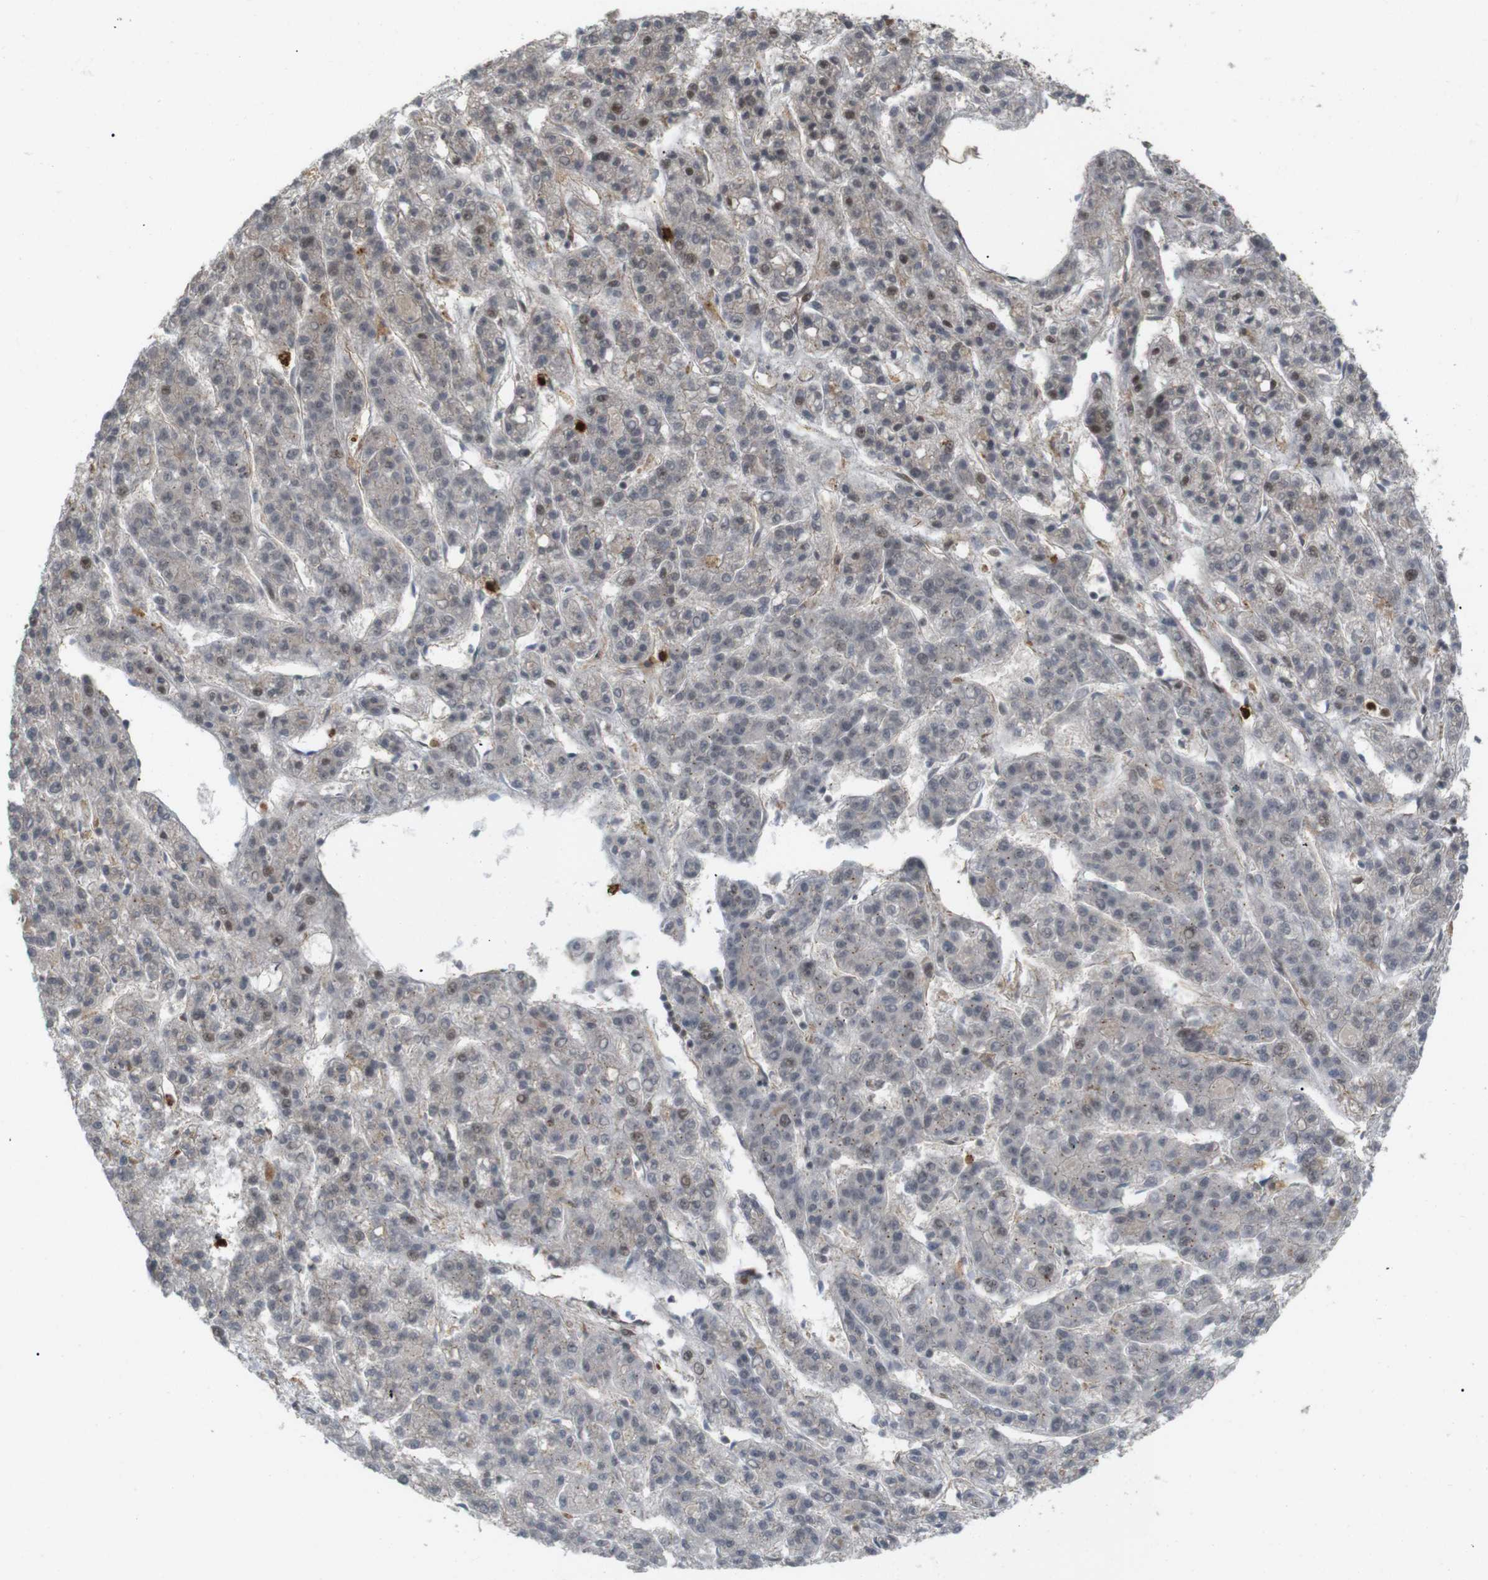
{"staining": {"intensity": "moderate", "quantity": "<25%", "location": "nuclear"}, "tissue": "liver cancer", "cell_type": "Tumor cells", "image_type": "cancer", "snomed": [{"axis": "morphology", "description": "Carcinoma, Hepatocellular, NOS"}, {"axis": "topography", "description": "Liver"}], "caption": "About <25% of tumor cells in human liver hepatocellular carcinoma reveal moderate nuclear protein expression as visualized by brown immunohistochemical staining.", "gene": "SP2", "patient": {"sex": "male", "age": 70}}